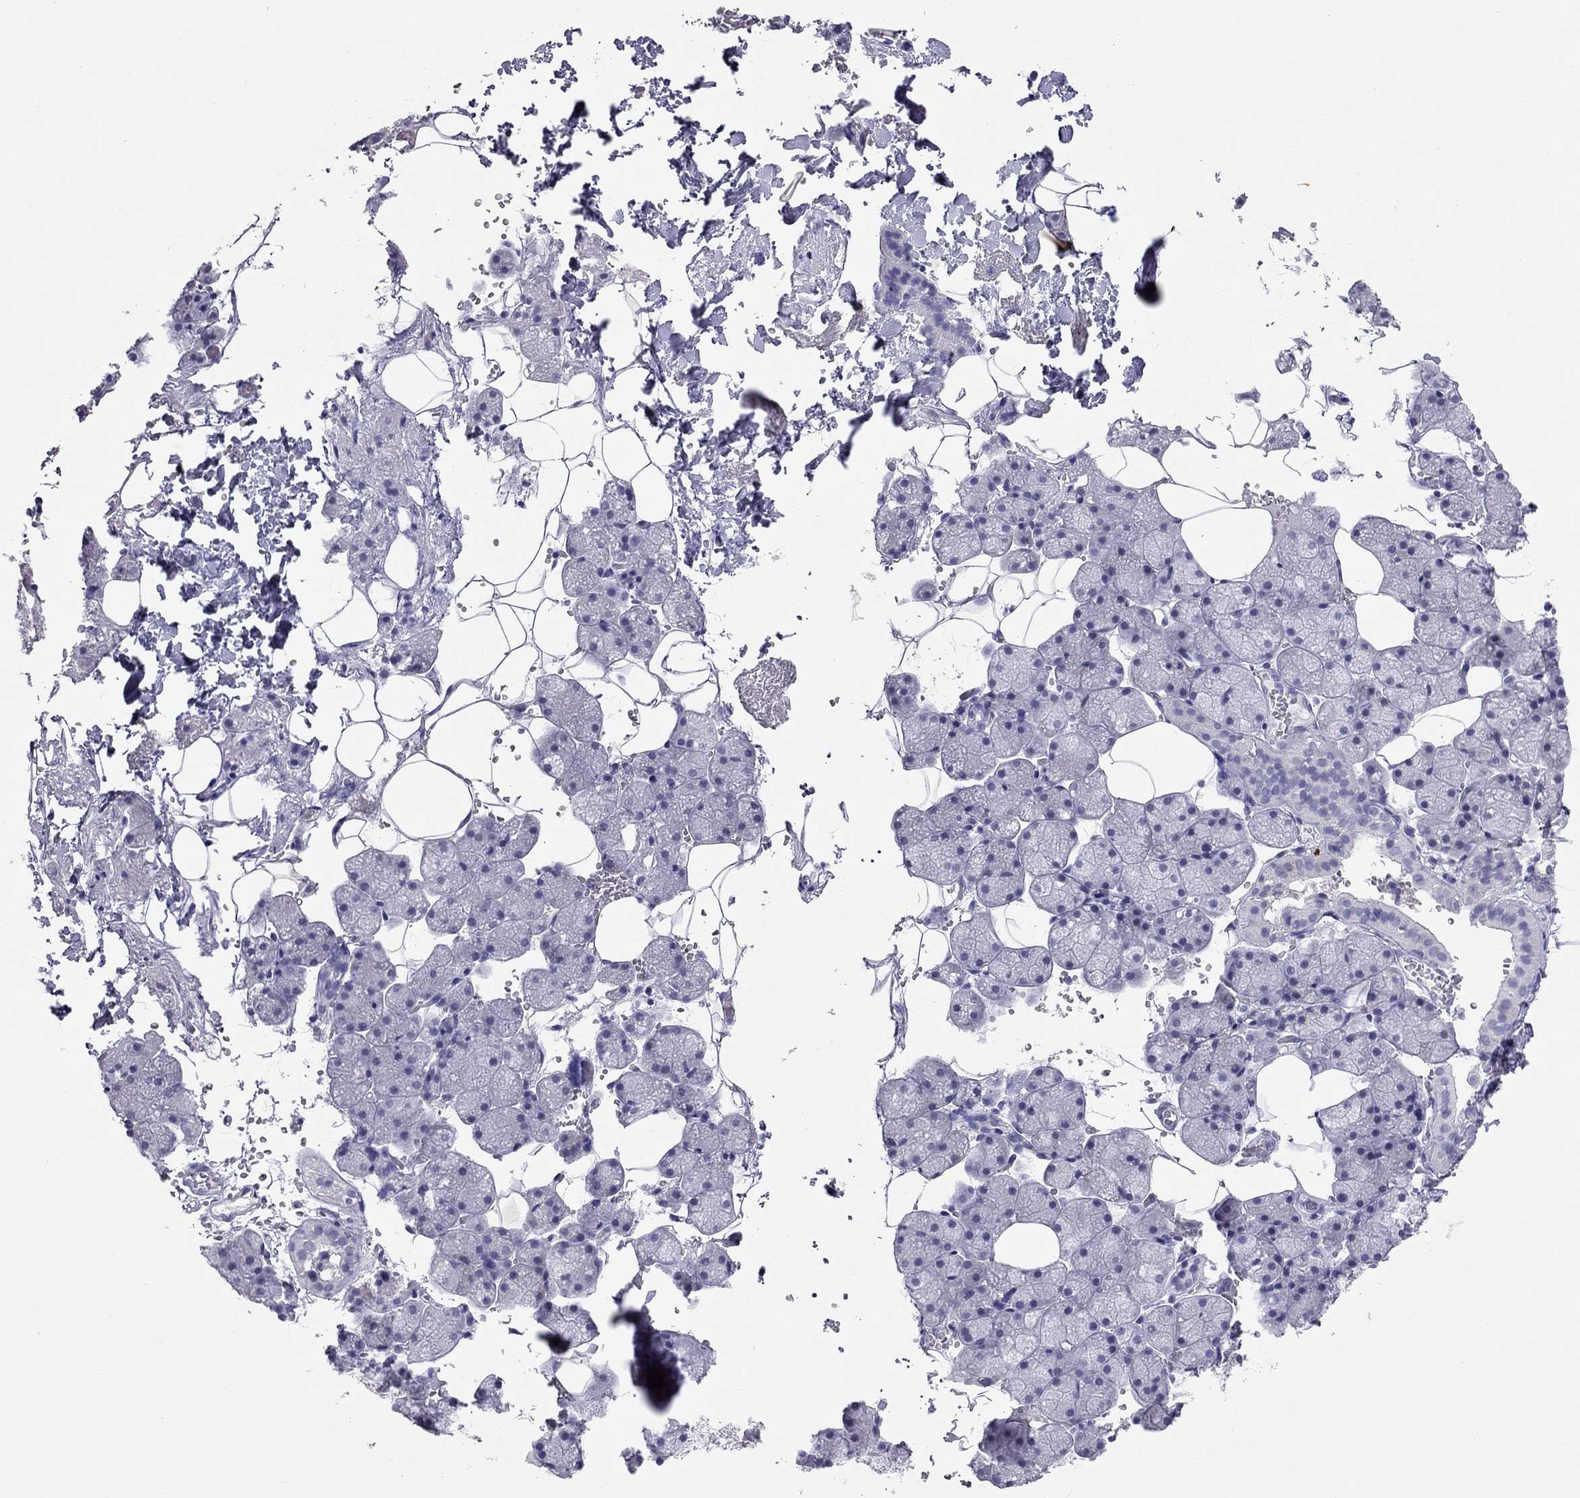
{"staining": {"intensity": "negative", "quantity": "none", "location": "none"}, "tissue": "salivary gland", "cell_type": "Glandular cells", "image_type": "normal", "snomed": [{"axis": "morphology", "description": "Normal tissue, NOS"}, {"axis": "topography", "description": "Salivary gland"}], "caption": "A high-resolution photomicrograph shows immunohistochemistry (IHC) staining of benign salivary gland, which displays no significant positivity in glandular cells.", "gene": "IL17REL", "patient": {"sex": "male", "age": 38}}